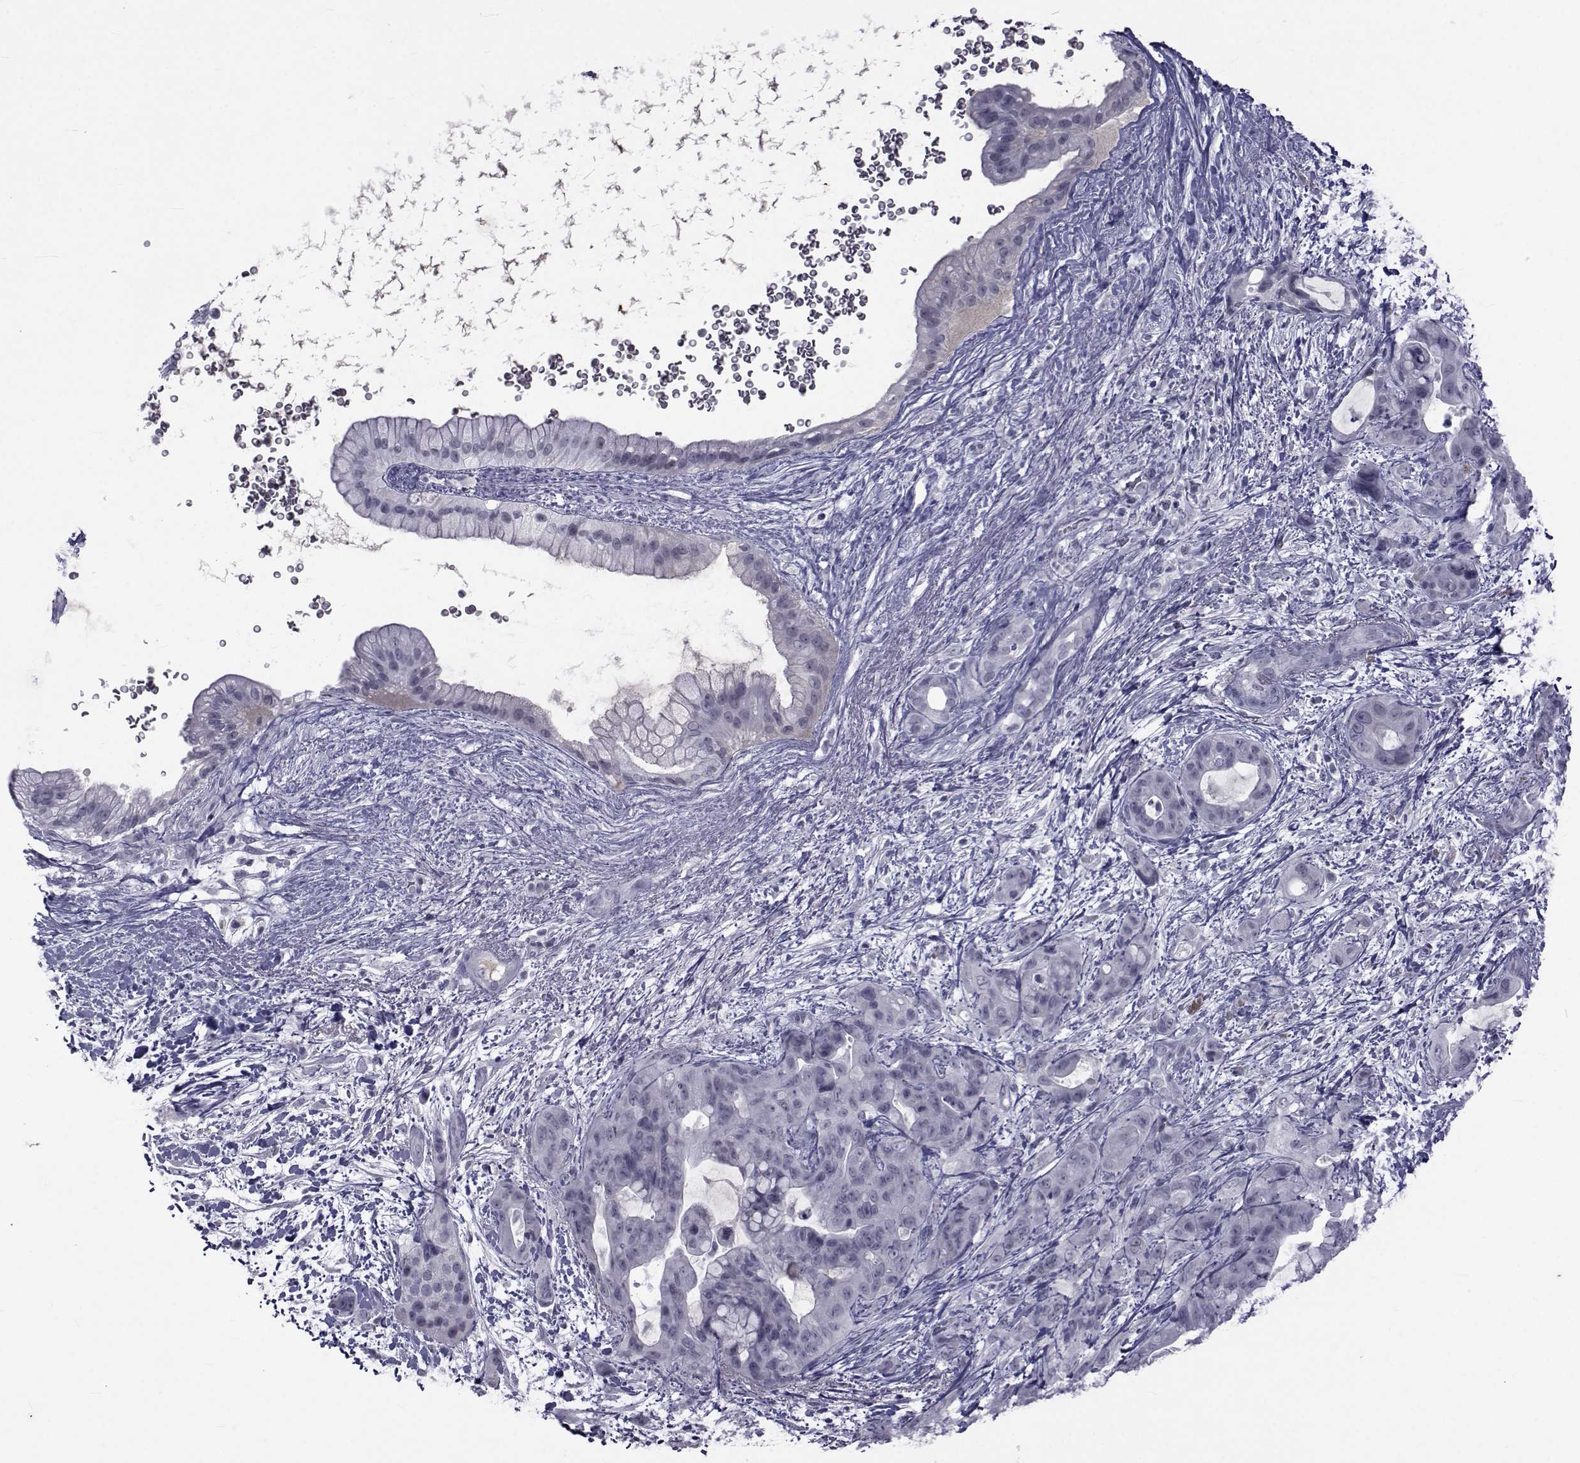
{"staining": {"intensity": "negative", "quantity": "none", "location": "none"}, "tissue": "pancreatic cancer", "cell_type": "Tumor cells", "image_type": "cancer", "snomed": [{"axis": "morphology", "description": "Adenocarcinoma, NOS"}, {"axis": "topography", "description": "Pancreas"}], "caption": "Immunohistochemistry of adenocarcinoma (pancreatic) displays no expression in tumor cells. The staining was performed using DAB to visualize the protein expression in brown, while the nuclei were stained in blue with hematoxylin (Magnification: 20x).", "gene": "PAX2", "patient": {"sex": "male", "age": 71}}